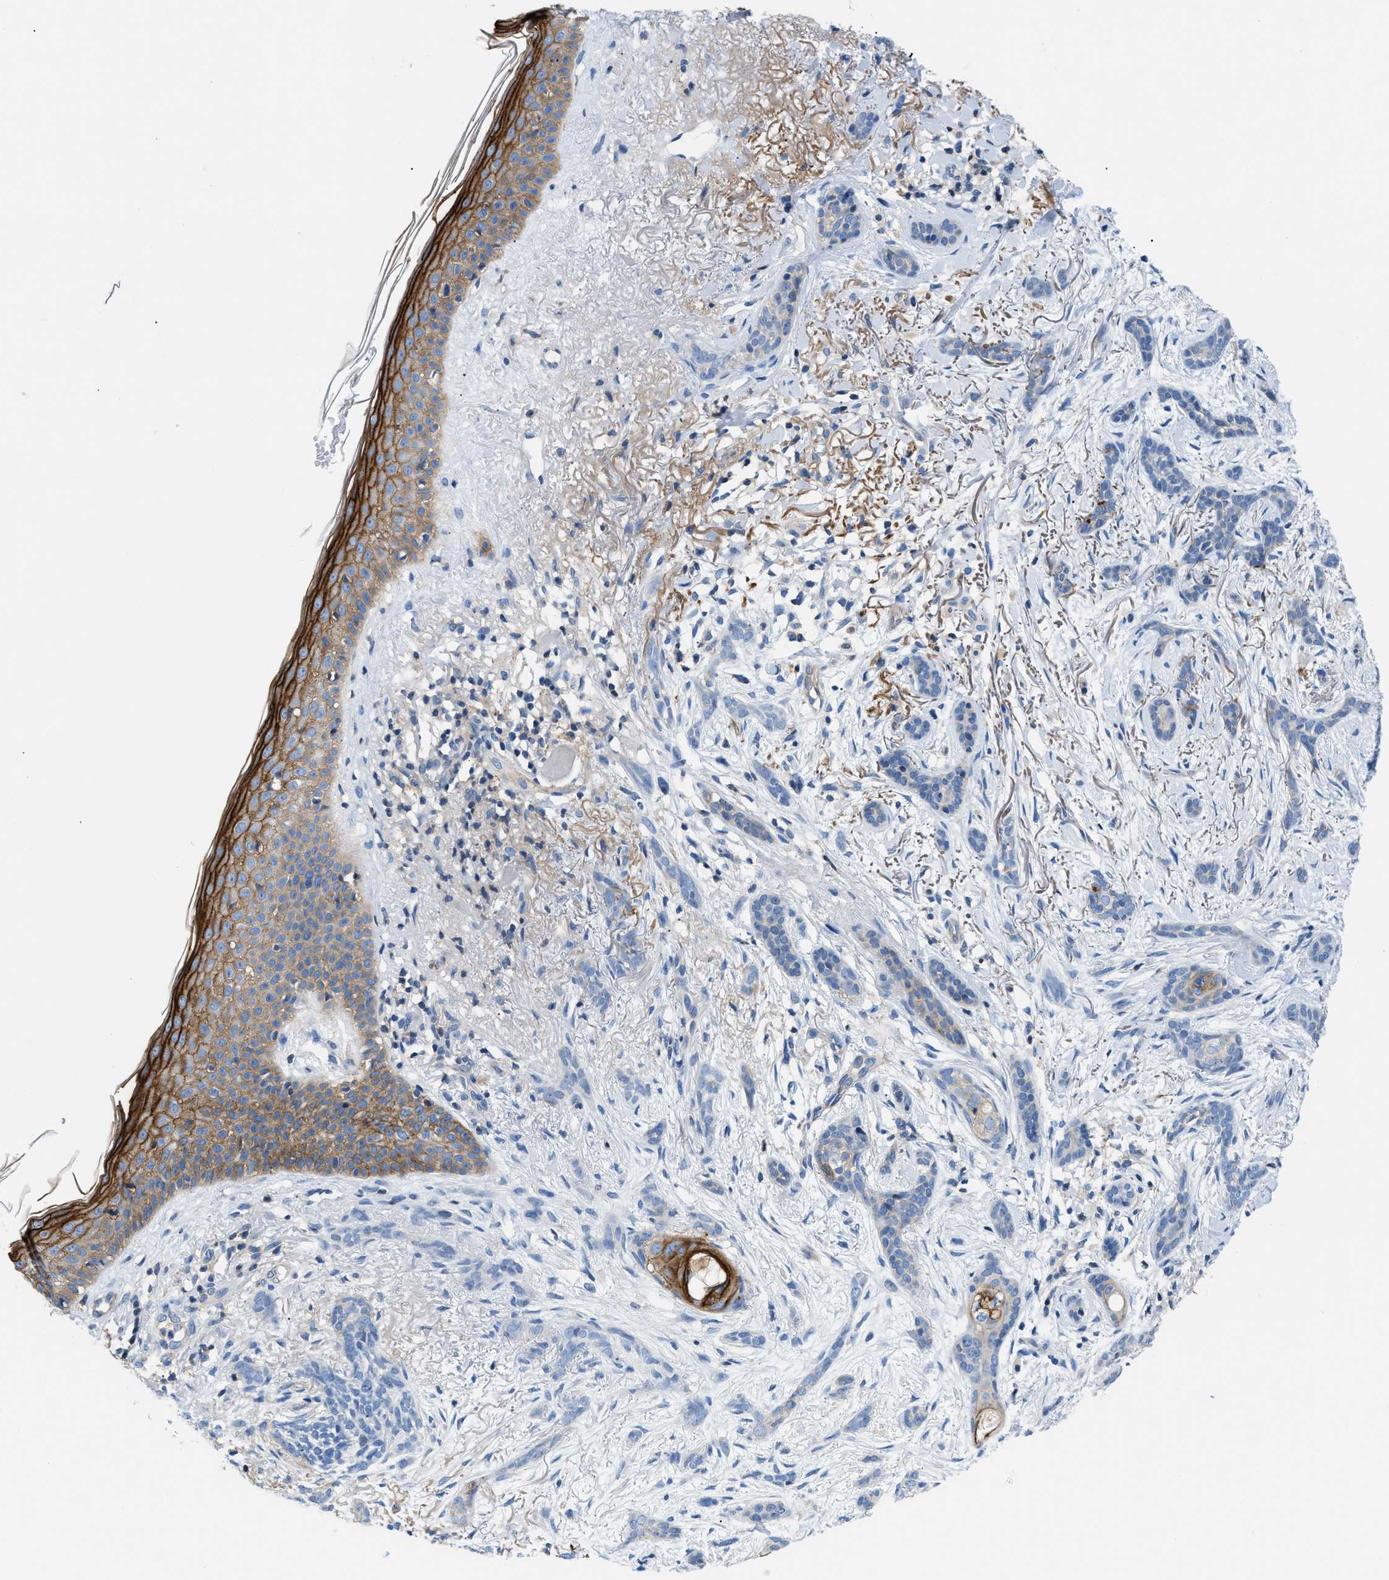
{"staining": {"intensity": "negative", "quantity": "none", "location": "none"}, "tissue": "skin cancer", "cell_type": "Tumor cells", "image_type": "cancer", "snomed": [{"axis": "morphology", "description": "Basal cell carcinoma"}, {"axis": "morphology", "description": "Adnexal tumor, benign"}, {"axis": "topography", "description": "Skin"}], "caption": "The micrograph reveals no staining of tumor cells in skin benign adnexal tumor. (DAB immunohistochemistry (IHC) with hematoxylin counter stain).", "gene": "ORAI1", "patient": {"sex": "female", "age": 42}}